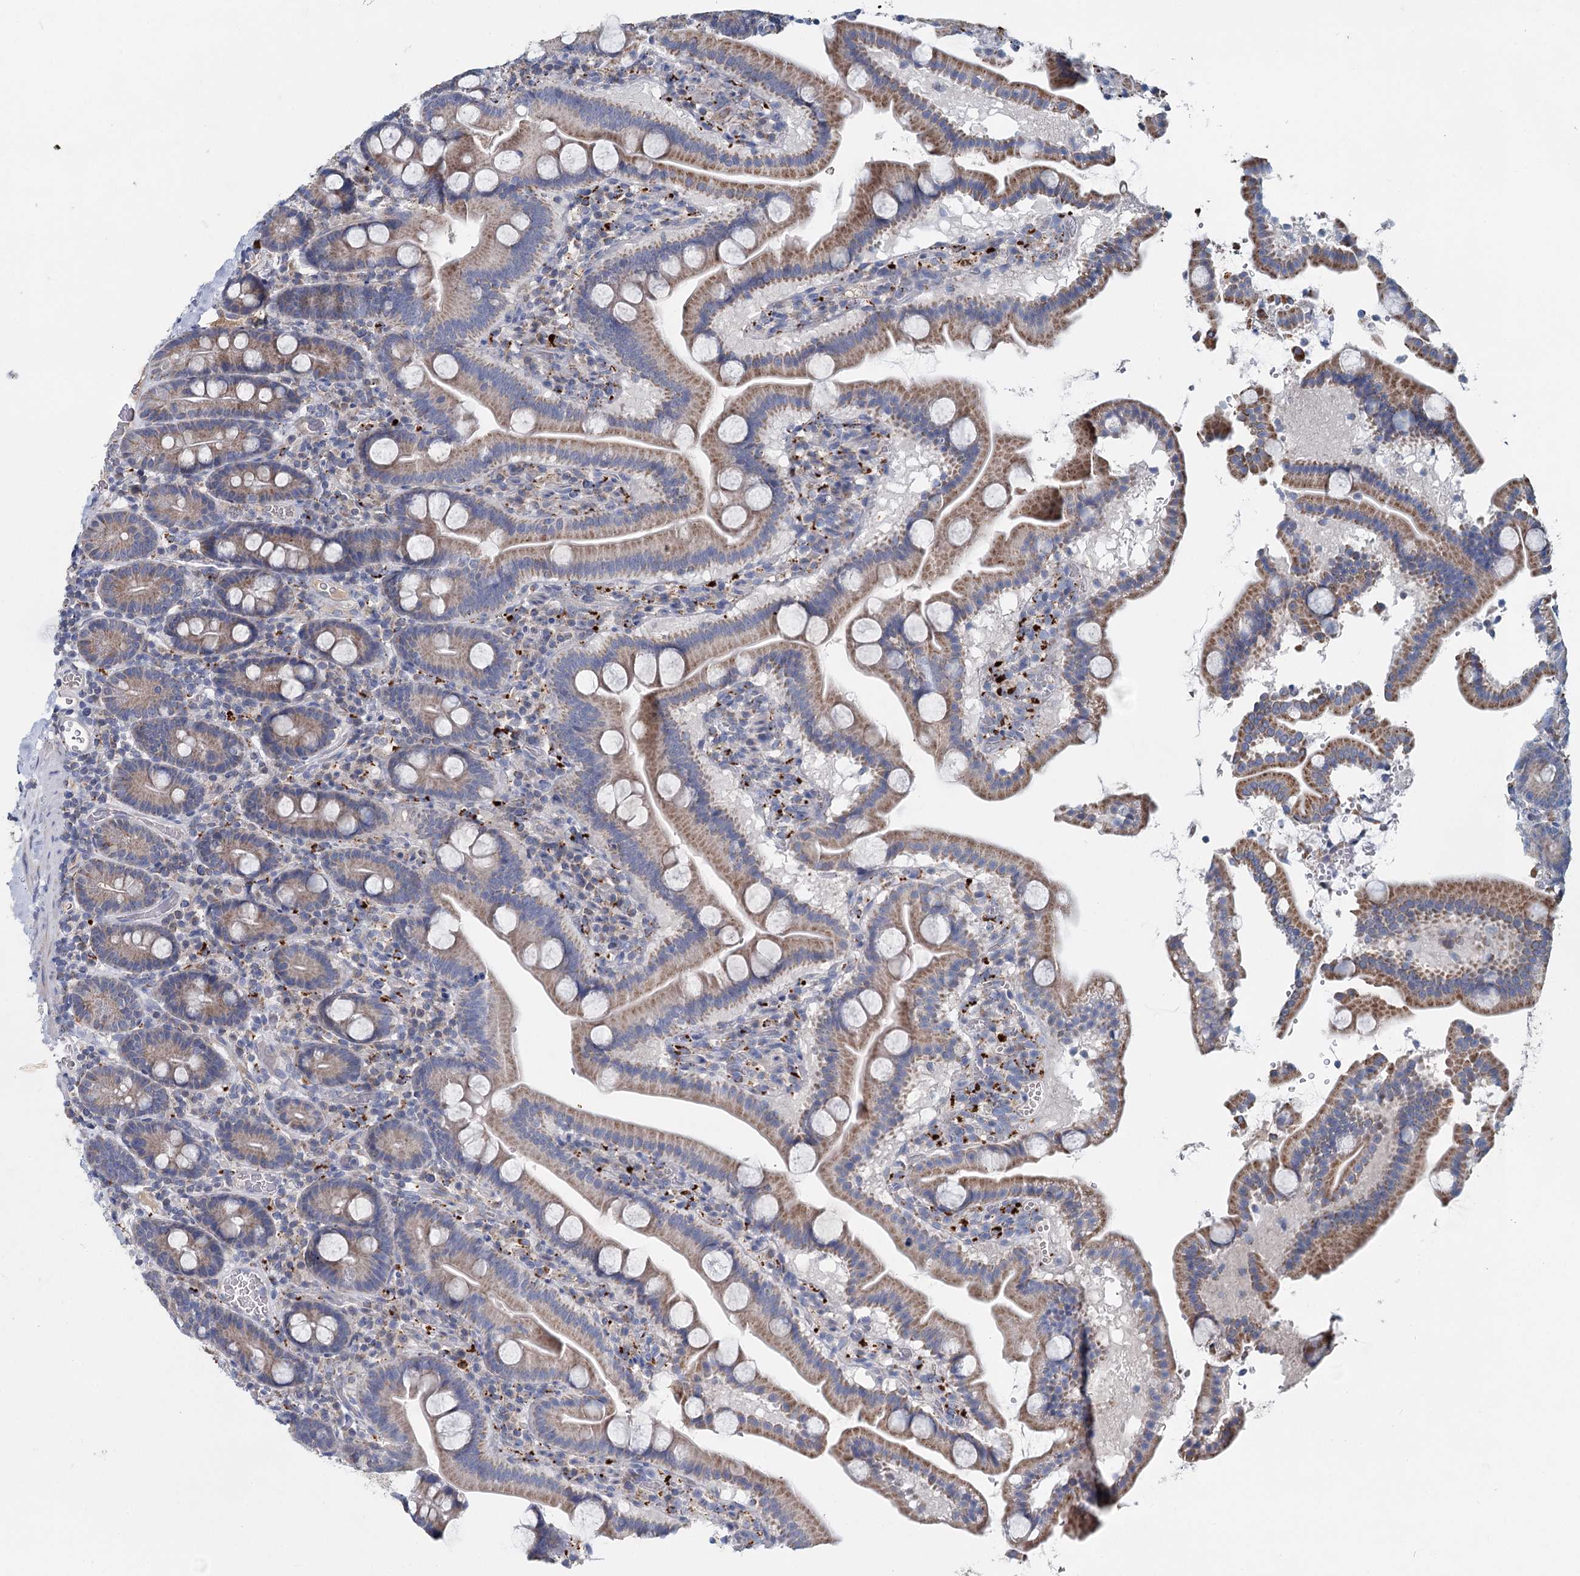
{"staining": {"intensity": "moderate", "quantity": "25%-75%", "location": "cytoplasmic/membranous"}, "tissue": "duodenum", "cell_type": "Glandular cells", "image_type": "normal", "snomed": [{"axis": "morphology", "description": "Normal tissue, NOS"}, {"axis": "topography", "description": "Duodenum"}], "caption": "A histopathology image of duodenum stained for a protein displays moderate cytoplasmic/membranous brown staining in glandular cells. (IHC, brightfield microscopy, high magnification).", "gene": "ANKRD16", "patient": {"sex": "male", "age": 55}}